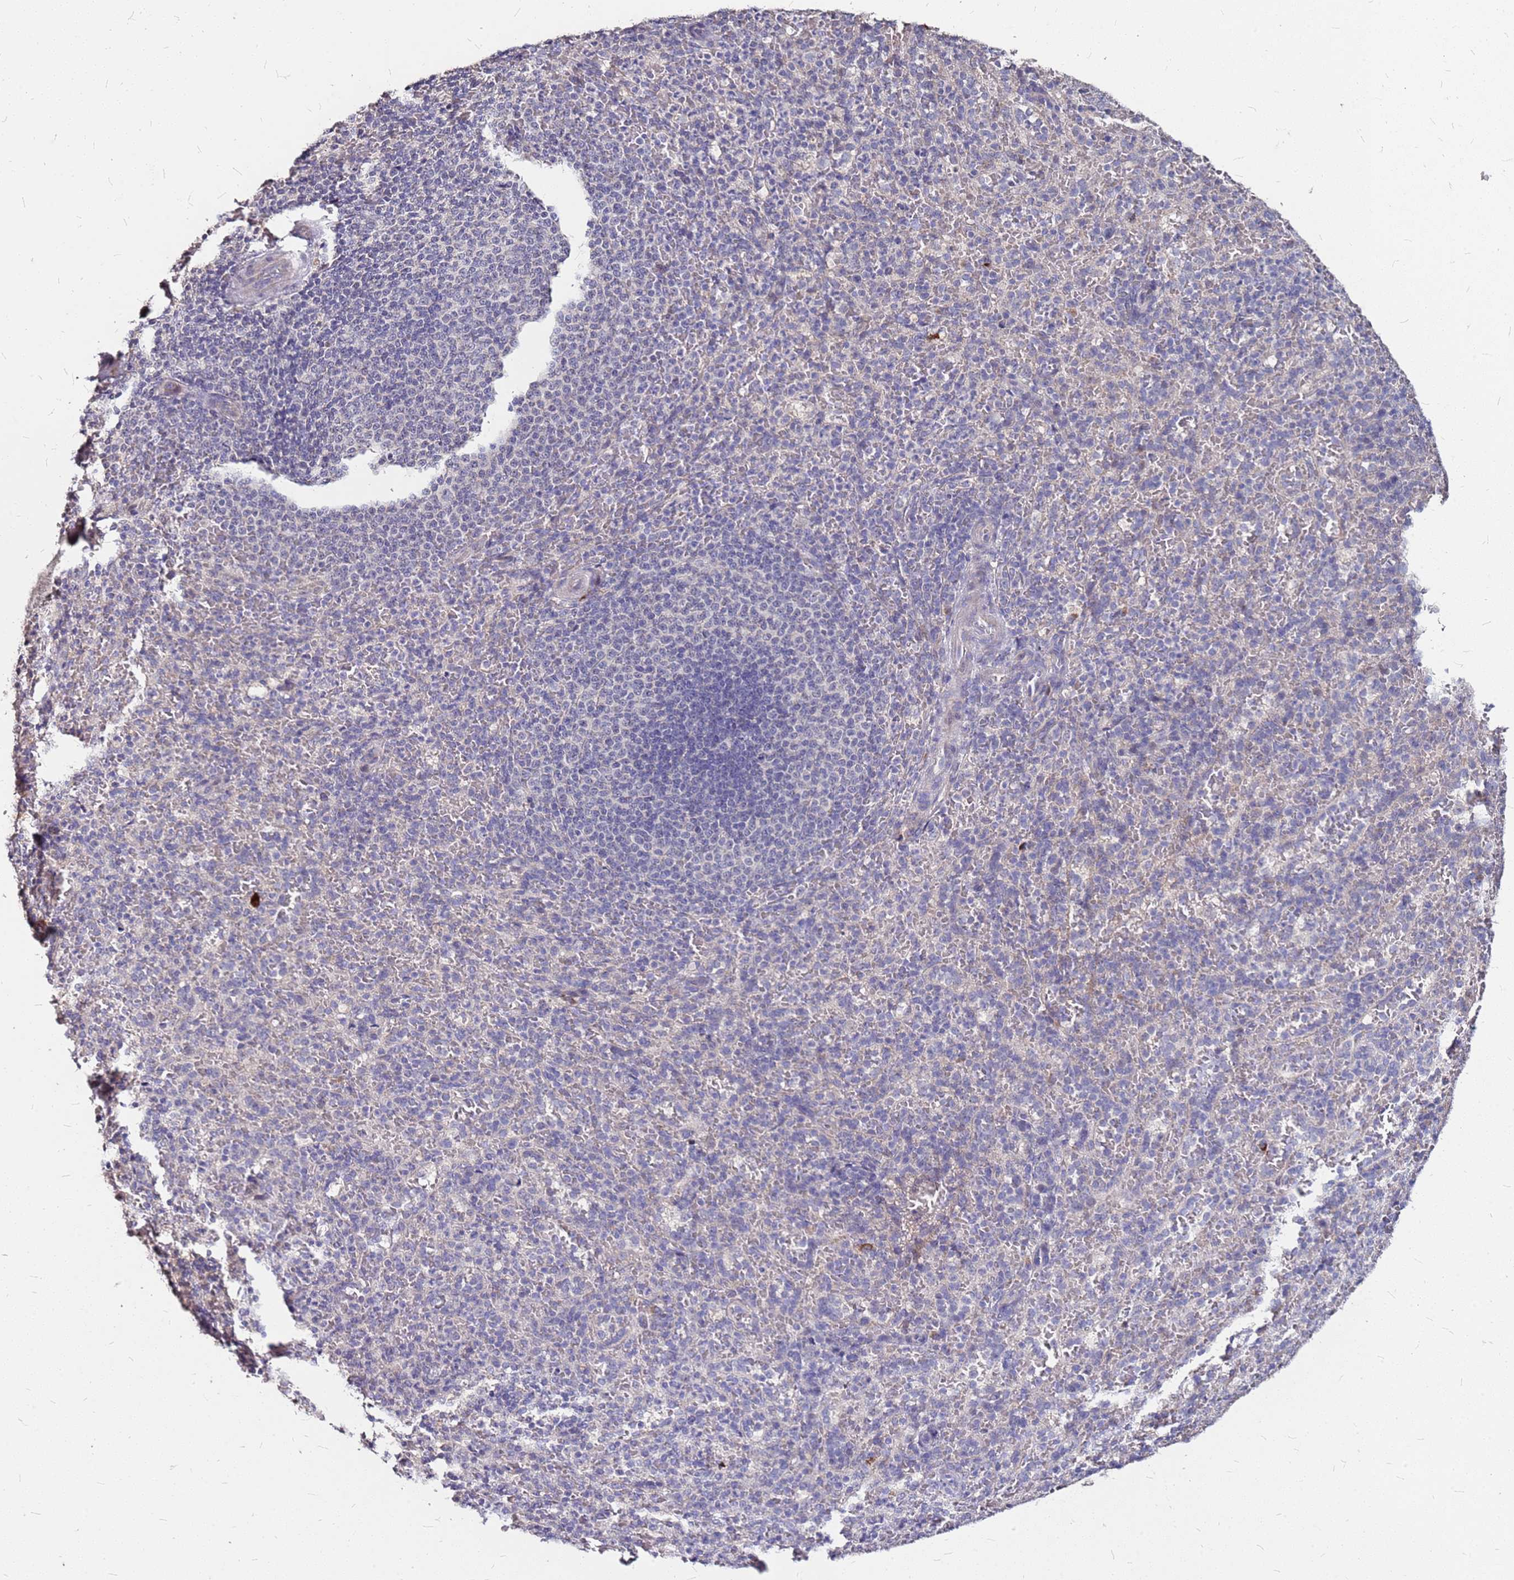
{"staining": {"intensity": "negative", "quantity": "none", "location": "none"}, "tissue": "spleen", "cell_type": "Cells in red pulp", "image_type": "normal", "snomed": [{"axis": "morphology", "description": "Normal tissue, NOS"}, {"axis": "topography", "description": "Spleen"}], "caption": "High magnification brightfield microscopy of normal spleen stained with DAB (3,3'-diaminobenzidine) (brown) and counterstained with hematoxylin (blue): cells in red pulp show no significant positivity. Brightfield microscopy of IHC stained with DAB (3,3'-diaminobenzidine) (brown) and hematoxylin (blue), captured at high magnification.", "gene": "DCDC2C", "patient": {"sex": "female", "age": 21}}